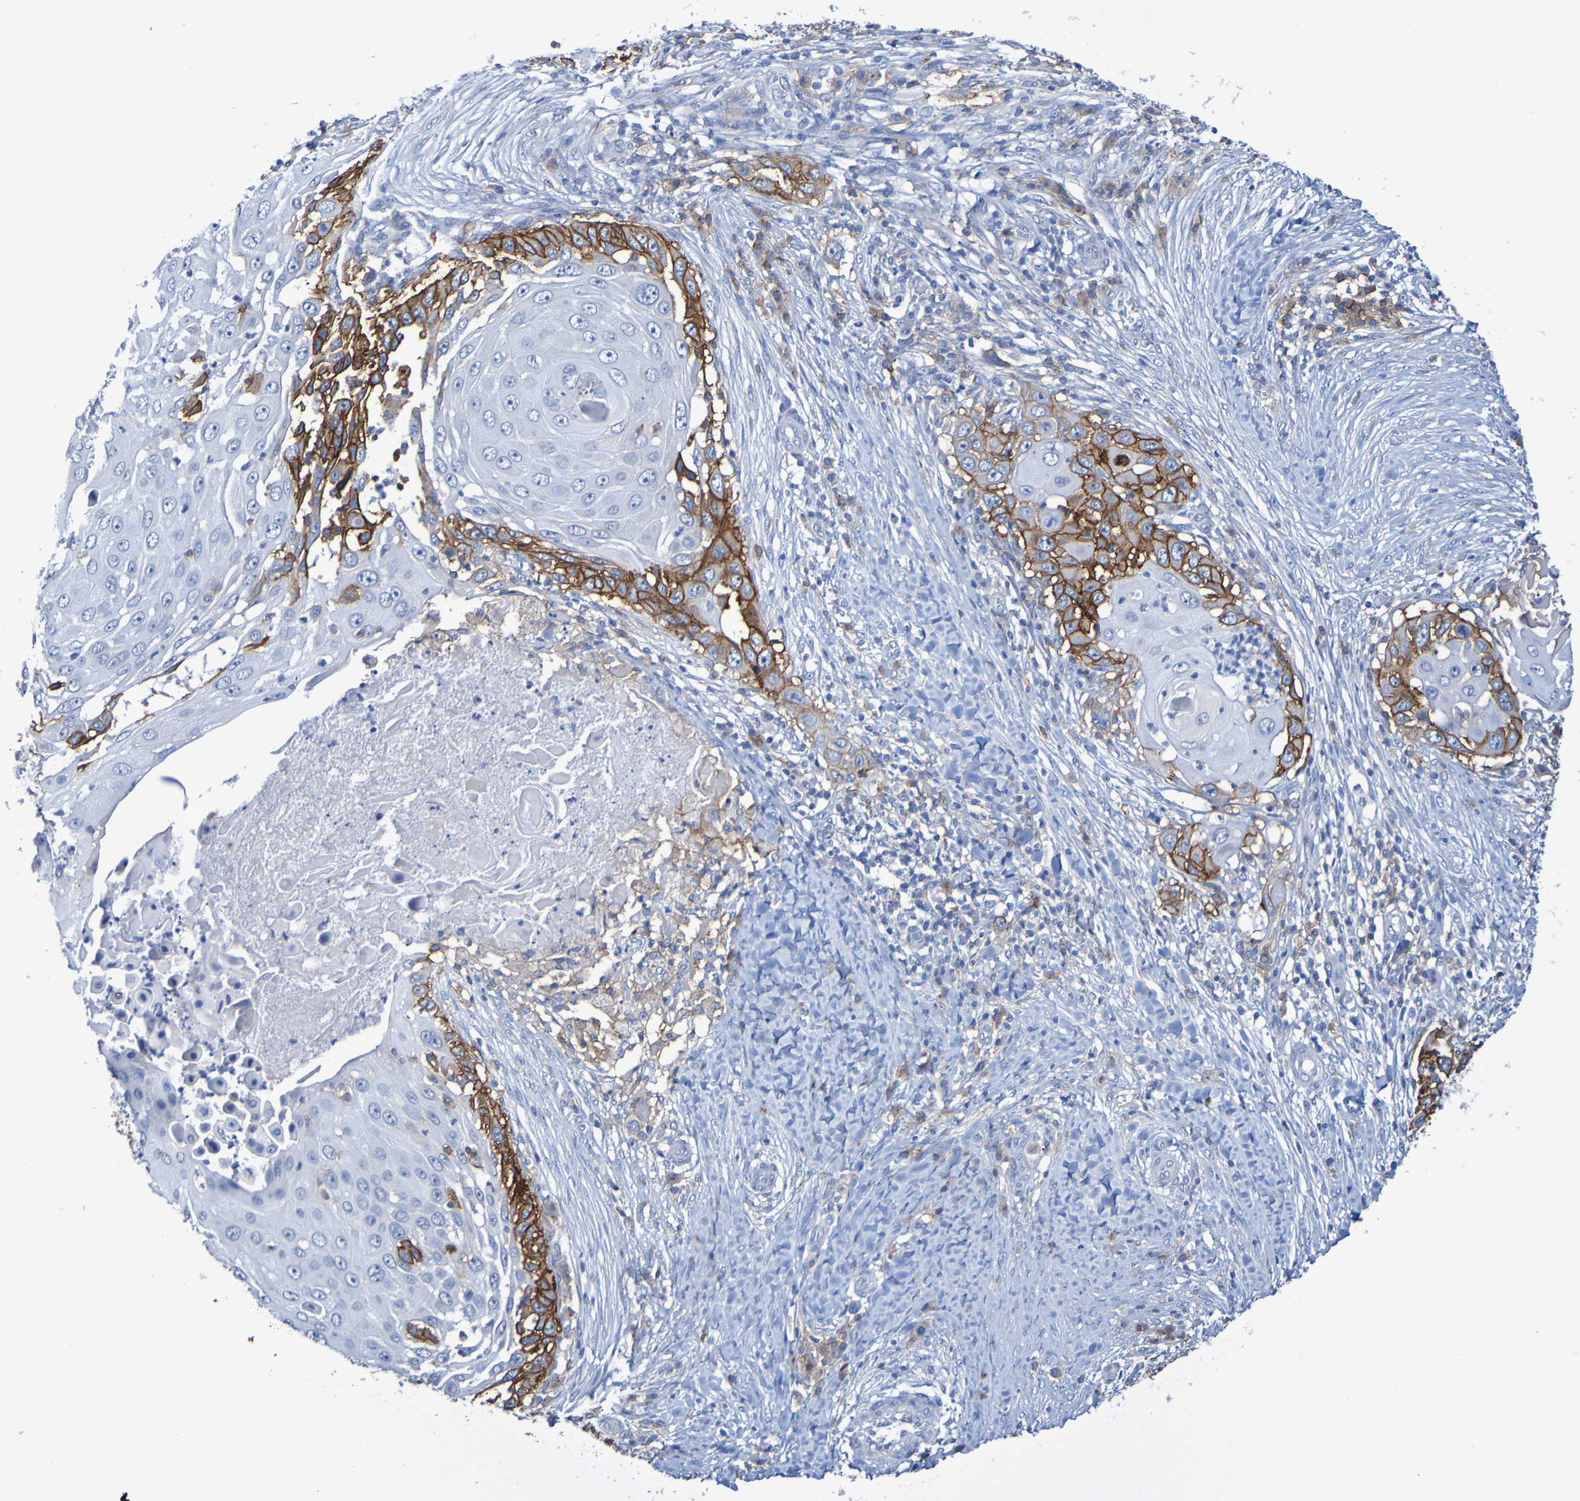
{"staining": {"intensity": "strong", "quantity": "<25%", "location": "cytoplasmic/membranous"}, "tissue": "skin cancer", "cell_type": "Tumor cells", "image_type": "cancer", "snomed": [{"axis": "morphology", "description": "Squamous cell carcinoma, NOS"}, {"axis": "topography", "description": "Skin"}], "caption": "Immunohistochemistry (IHC) (DAB (3,3'-diaminobenzidine)) staining of human skin cancer shows strong cytoplasmic/membranous protein expression in approximately <25% of tumor cells.", "gene": "SLC3A2", "patient": {"sex": "female", "age": 44}}